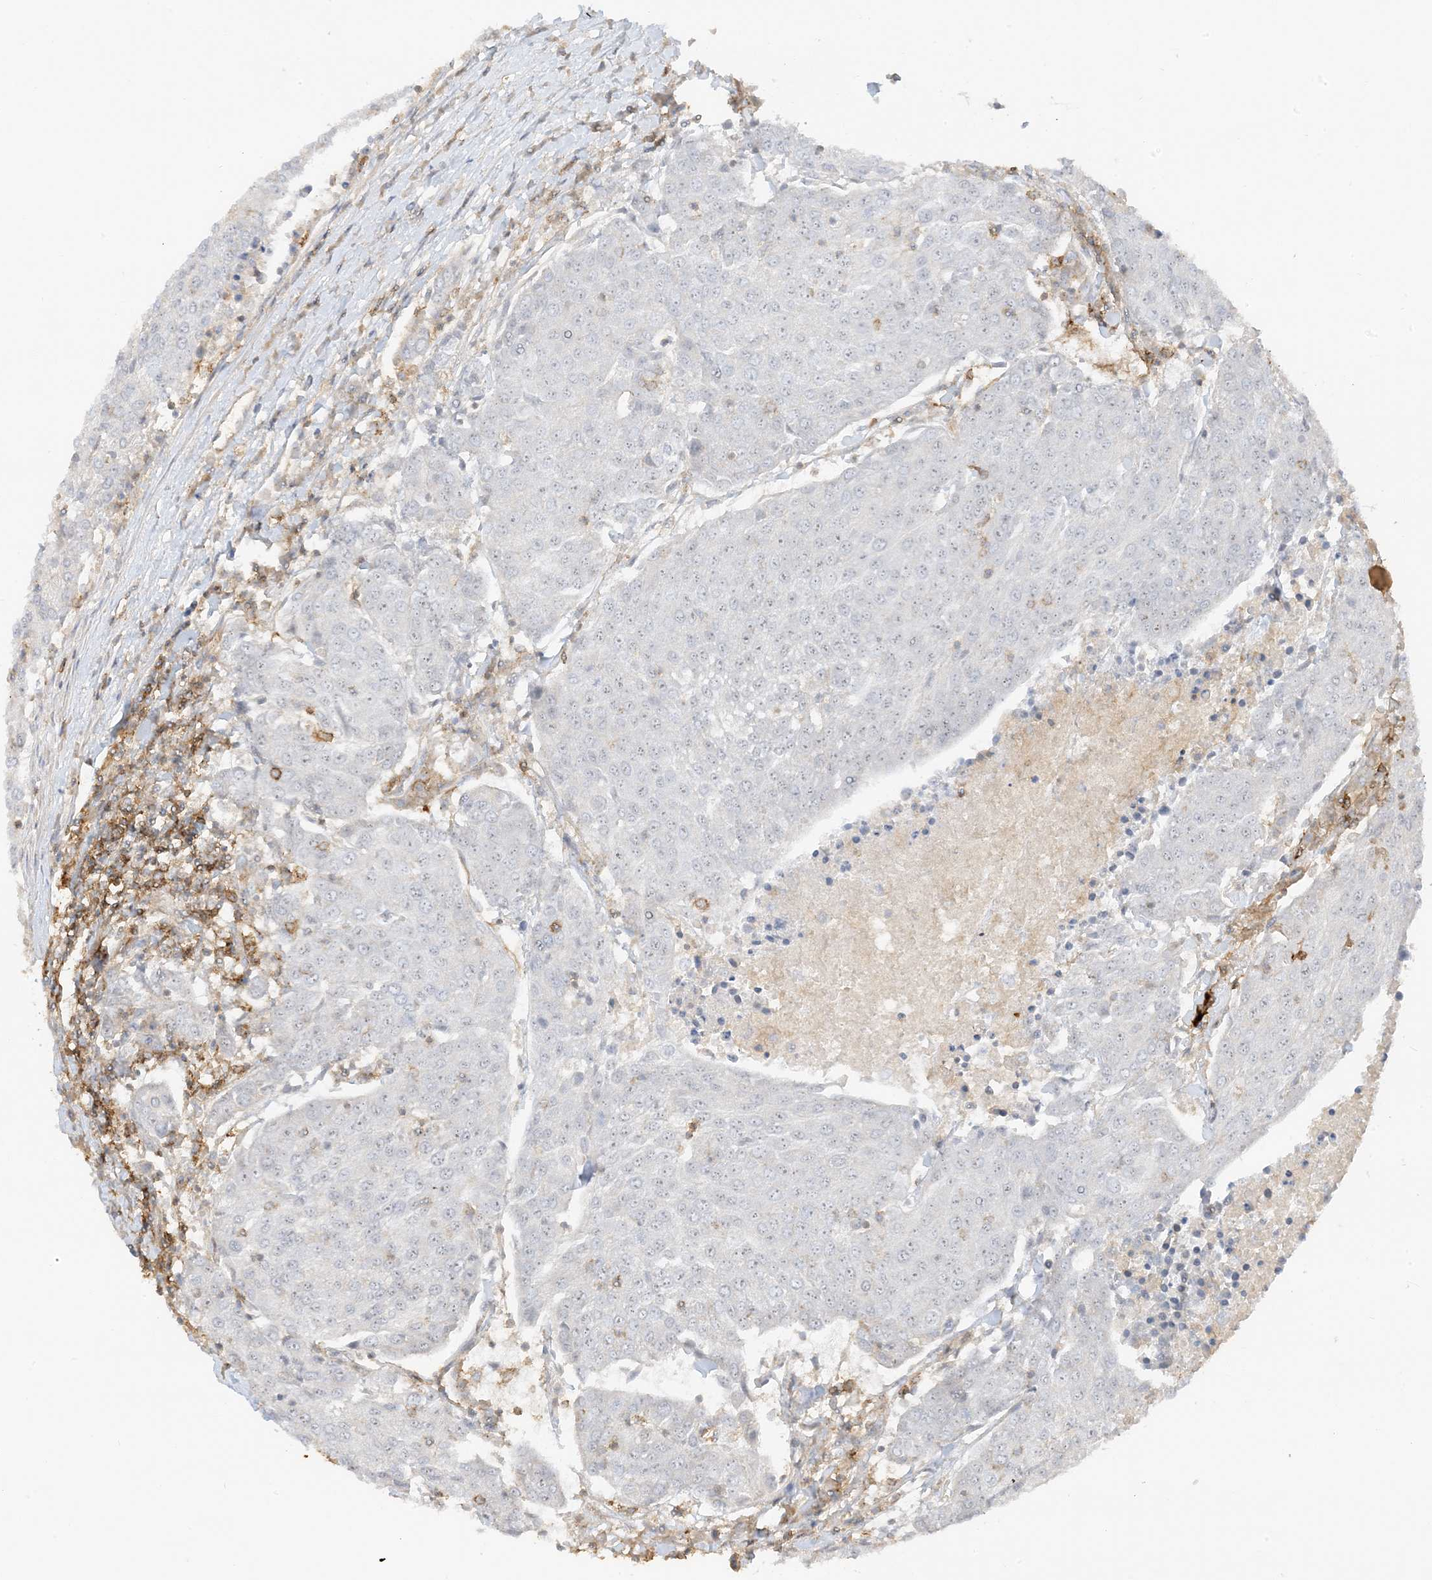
{"staining": {"intensity": "weak", "quantity": "<25%", "location": "nuclear"}, "tissue": "urothelial cancer", "cell_type": "Tumor cells", "image_type": "cancer", "snomed": [{"axis": "morphology", "description": "Urothelial carcinoma, High grade"}, {"axis": "topography", "description": "Urinary bladder"}], "caption": "Immunohistochemistry photomicrograph of neoplastic tissue: urothelial cancer stained with DAB reveals no significant protein expression in tumor cells.", "gene": "ETAA1", "patient": {"sex": "female", "age": 85}}